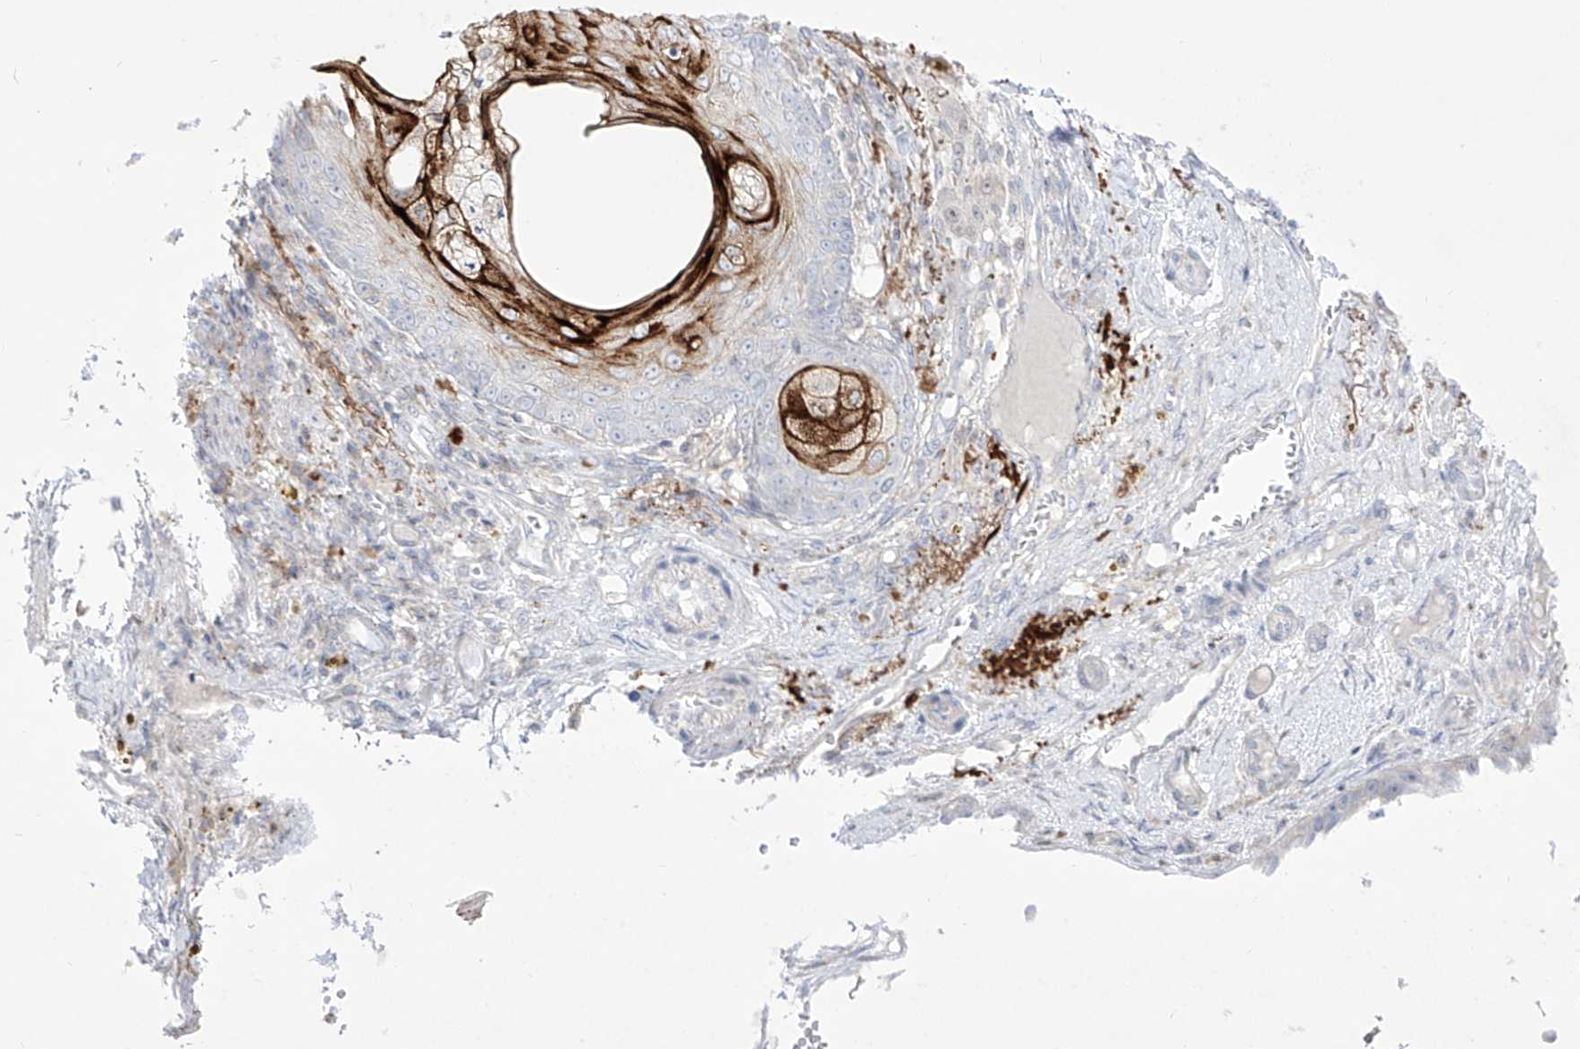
{"staining": {"intensity": "negative", "quantity": "none", "location": "none"}, "tissue": "skin cancer", "cell_type": "Tumor cells", "image_type": "cancer", "snomed": [{"axis": "morphology", "description": "Squamous cell carcinoma, NOS"}, {"axis": "topography", "description": "Skin"}], "caption": "Immunohistochemistry (IHC) micrograph of skin squamous cell carcinoma stained for a protein (brown), which exhibits no expression in tumor cells.", "gene": "DMKN", "patient": {"sex": "female", "age": 88}}